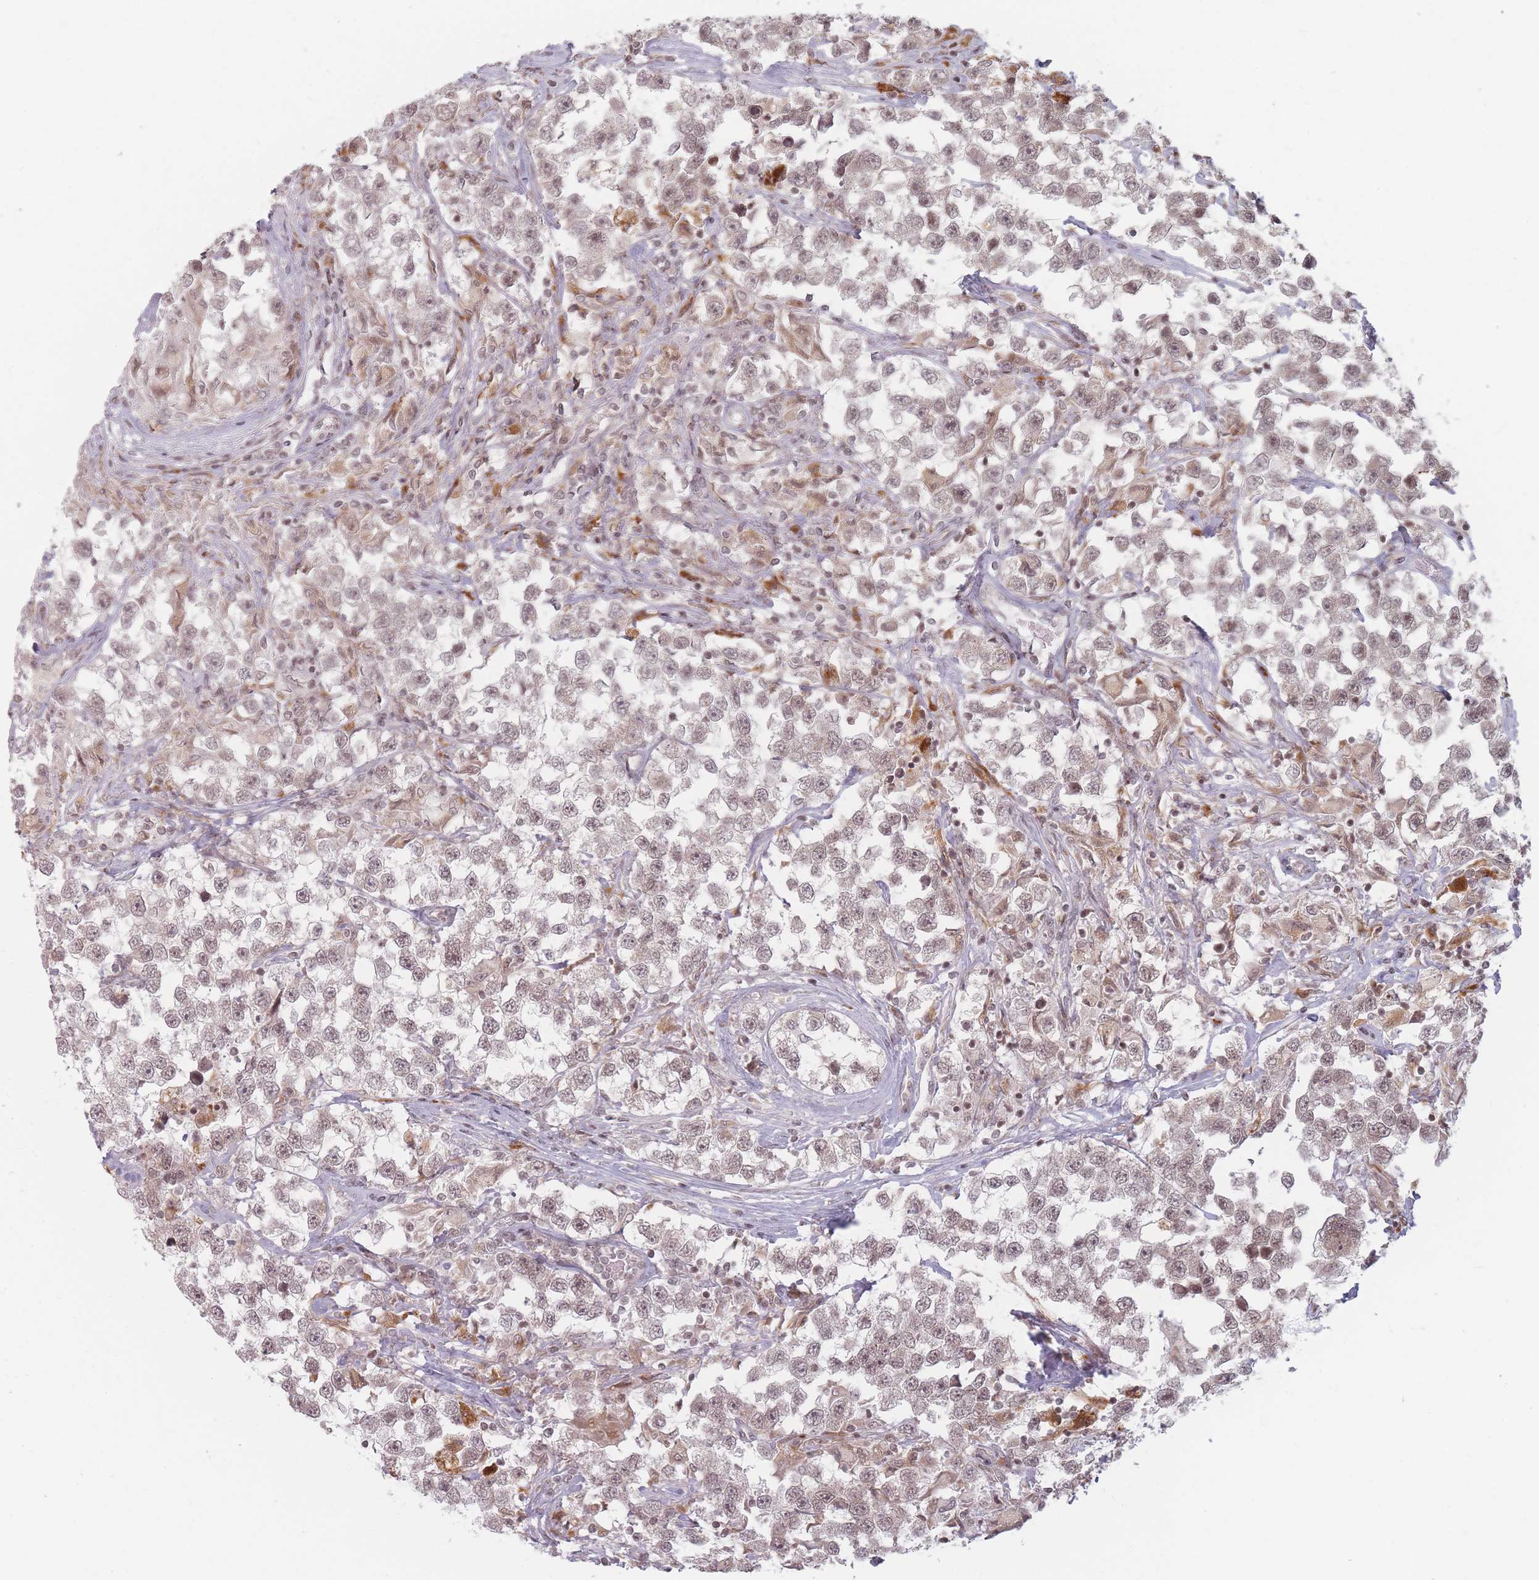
{"staining": {"intensity": "weak", "quantity": ">75%", "location": "cytoplasmic/membranous,nuclear"}, "tissue": "testis cancer", "cell_type": "Tumor cells", "image_type": "cancer", "snomed": [{"axis": "morphology", "description": "Seminoma, NOS"}, {"axis": "topography", "description": "Testis"}], "caption": "This is a photomicrograph of immunohistochemistry staining of testis seminoma, which shows weak positivity in the cytoplasmic/membranous and nuclear of tumor cells.", "gene": "SPATA45", "patient": {"sex": "male", "age": 46}}